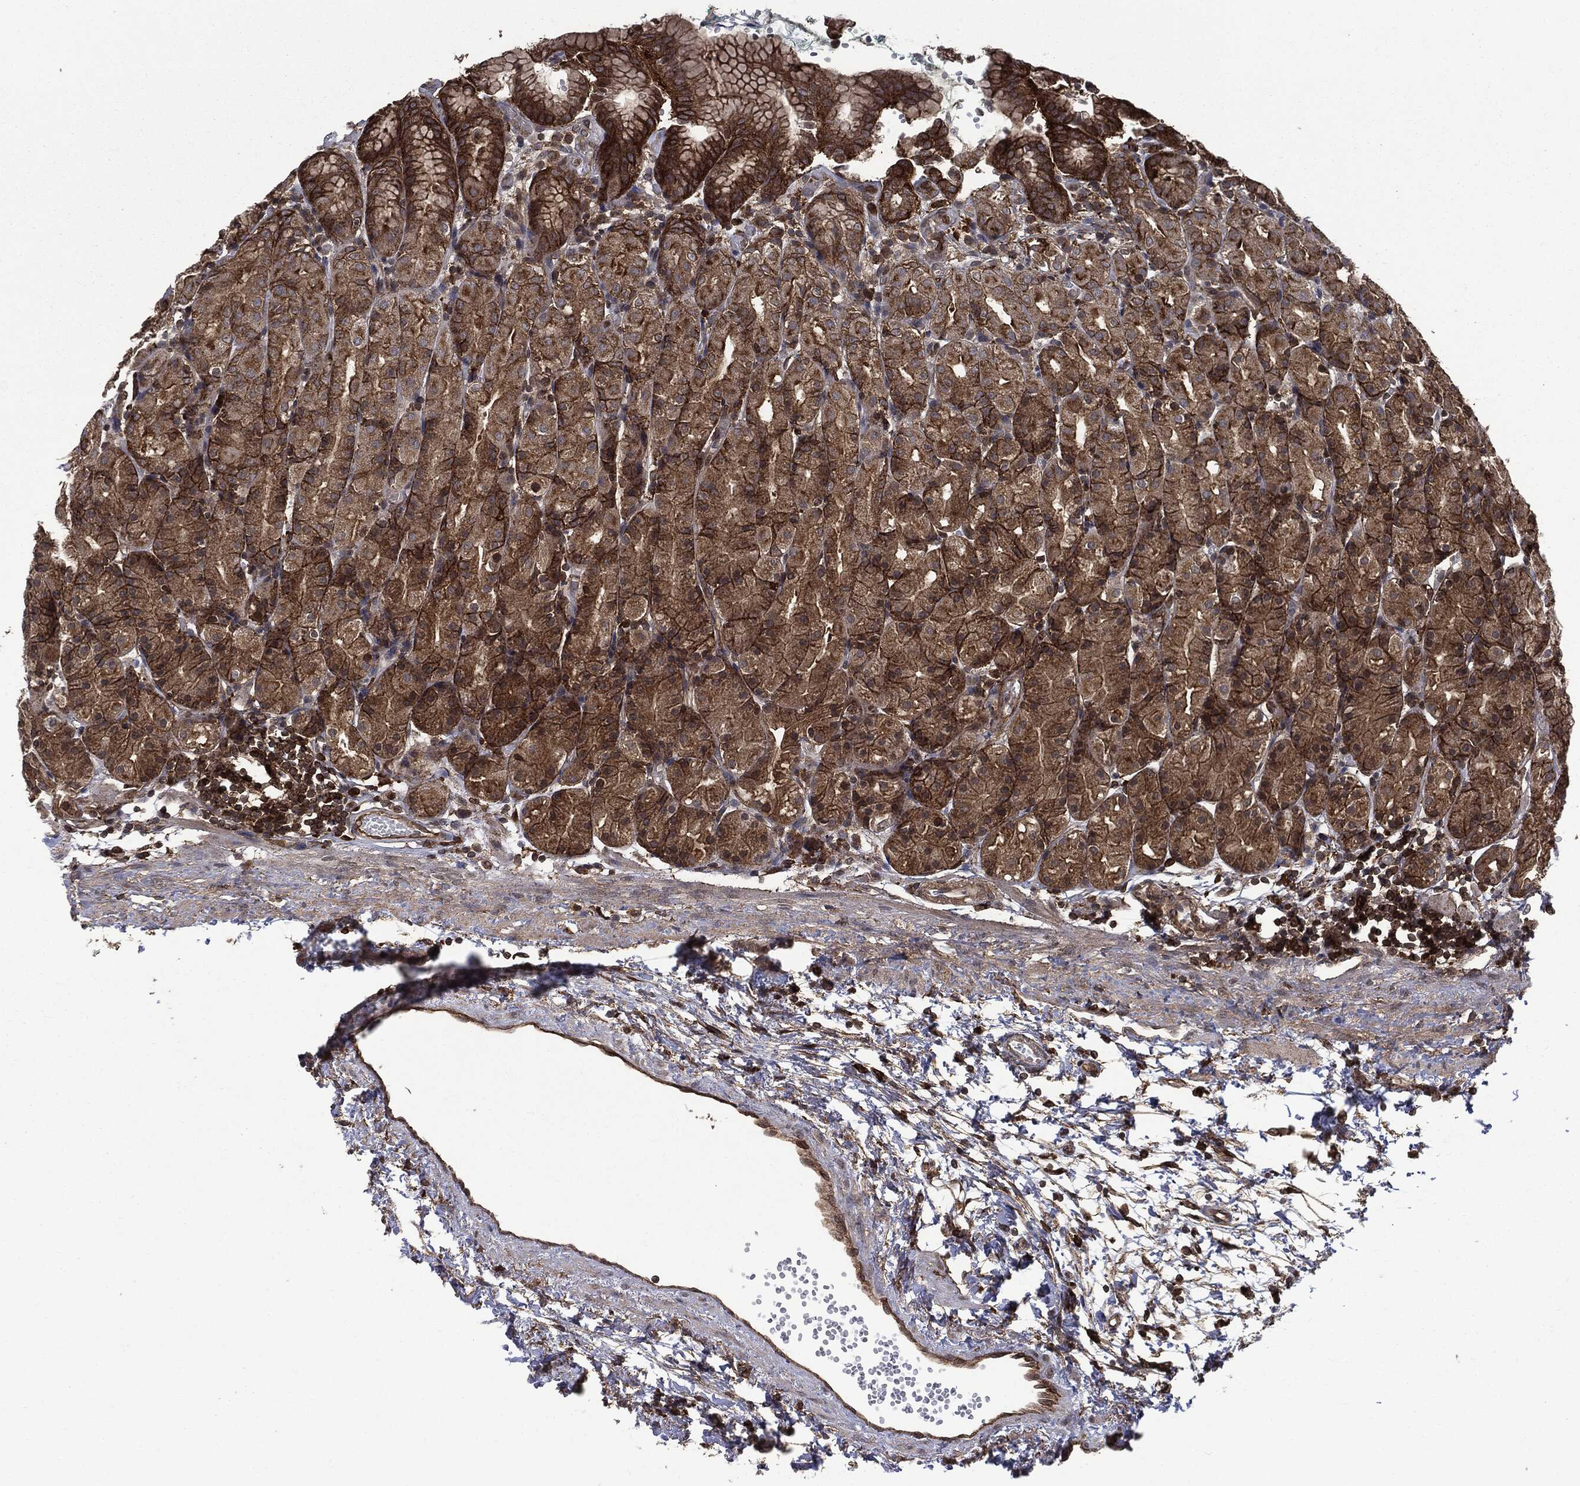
{"staining": {"intensity": "strong", "quantity": "25%-75%", "location": "cytoplasmic/membranous"}, "tissue": "stomach", "cell_type": "Glandular cells", "image_type": "normal", "snomed": [{"axis": "morphology", "description": "Normal tissue, NOS"}, {"axis": "morphology", "description": "Adenocarcinoma, NOS"}, {"axis": "topography", "description": "Stomach"}], "caption": "Glandular cells demonstrate high levels of strong cytoplasmic/membranous staining in approximately 25%-75% of cells in unremarkable stomach.", "gene": "SNX5", "patient": {"sex": "female", "age": 81}}